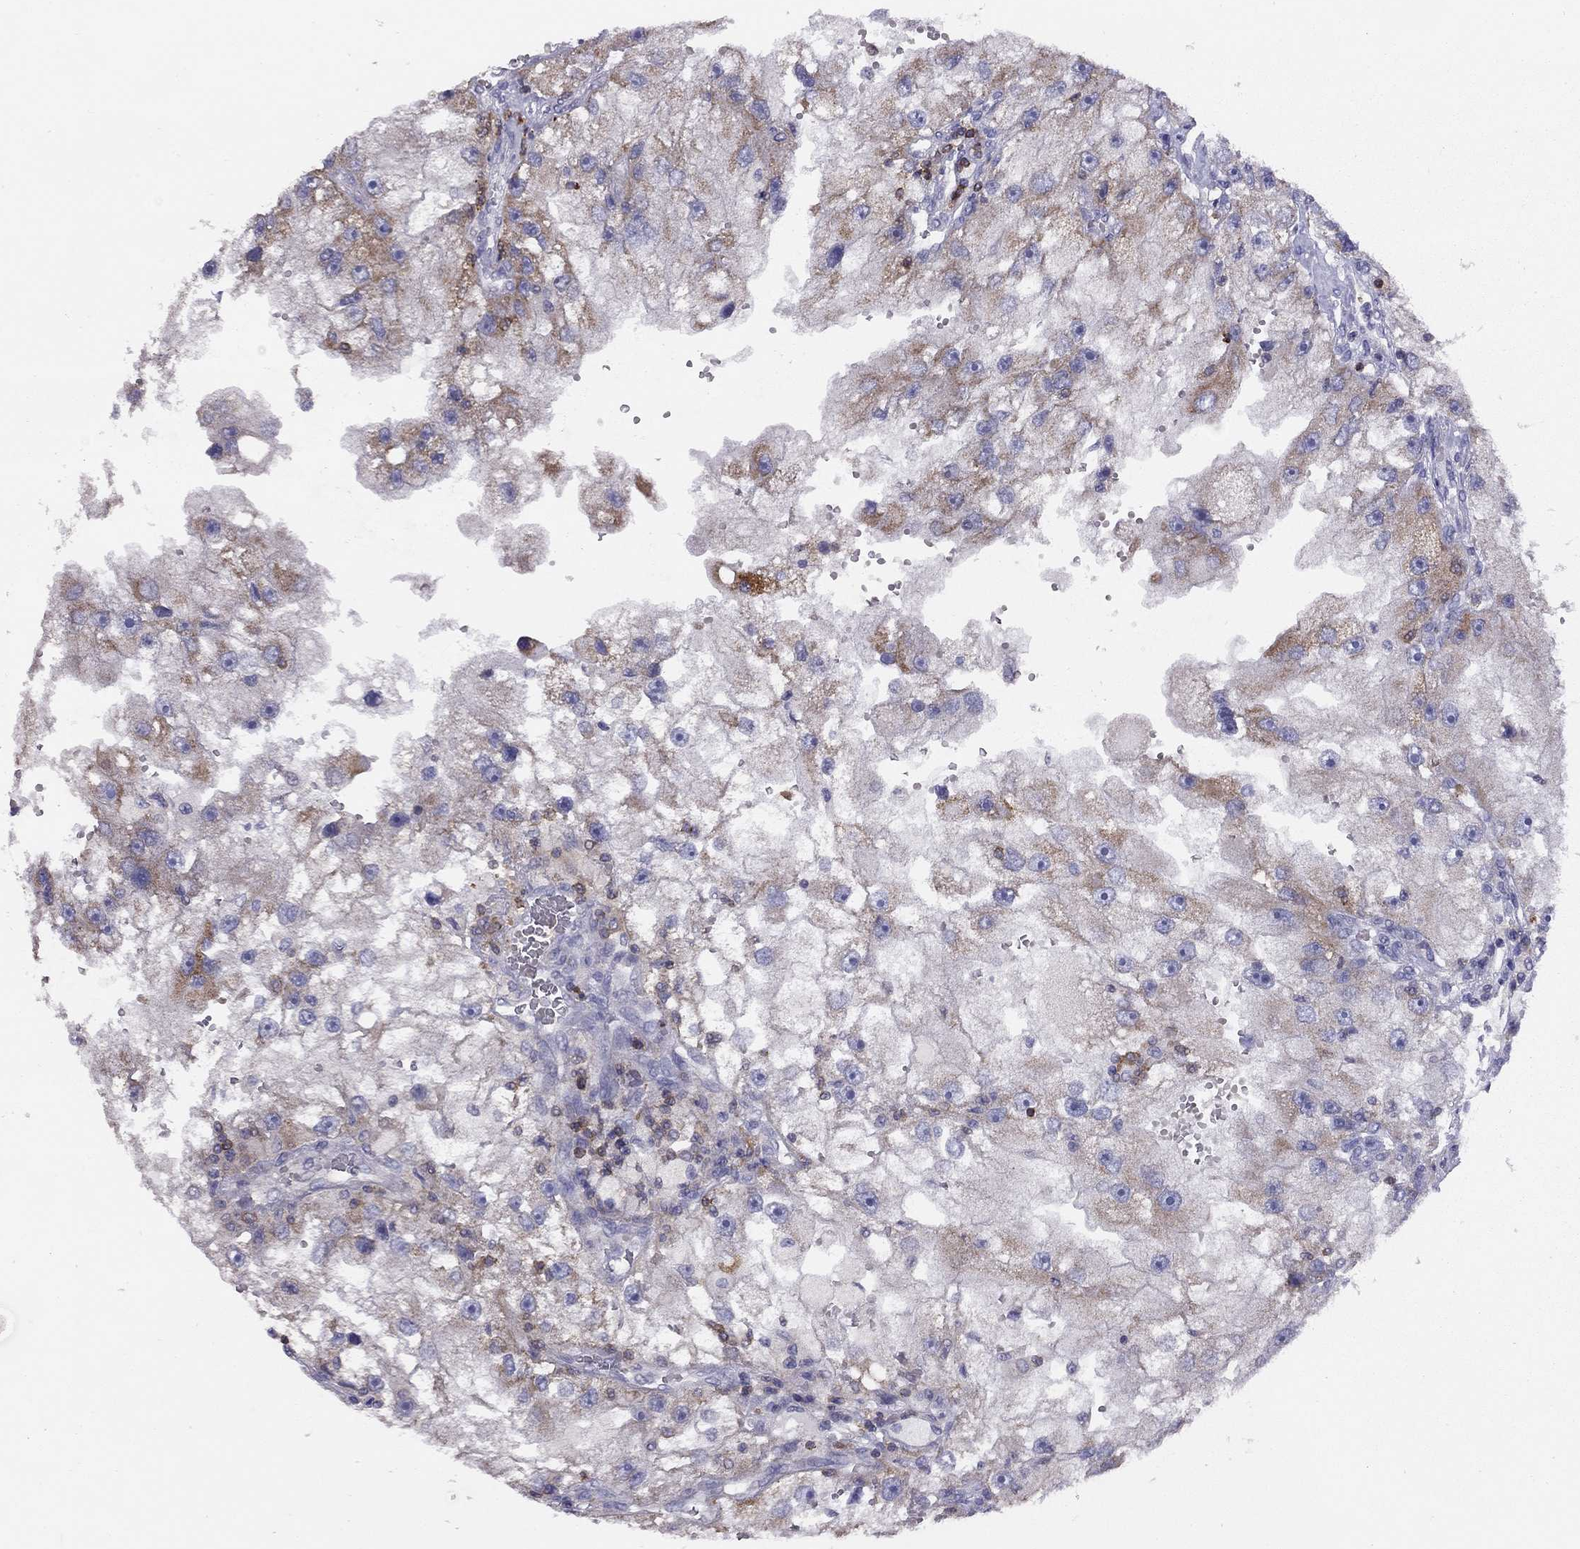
{"staining": {"intensity": "moderate", "quantity": "<25%", "location": "cytoplasmic/membranous"}, "tissue": "renal cancer", "cell_type": "Tumor cells", "image_type": "cancer", "snomed": [{"axis": "morphology", "description": "Adenocarcinoma, NOS"}, {"axis": "topography", "description": "Kidney"}], "caption": "Protein staining of renal adenocarcinoma tissue shows moderate cytoplasmic/membranous staining in approximately <25% of tumor cells.", "gene": "CITED1", "patient": {"sex": "male", "age": 63}}